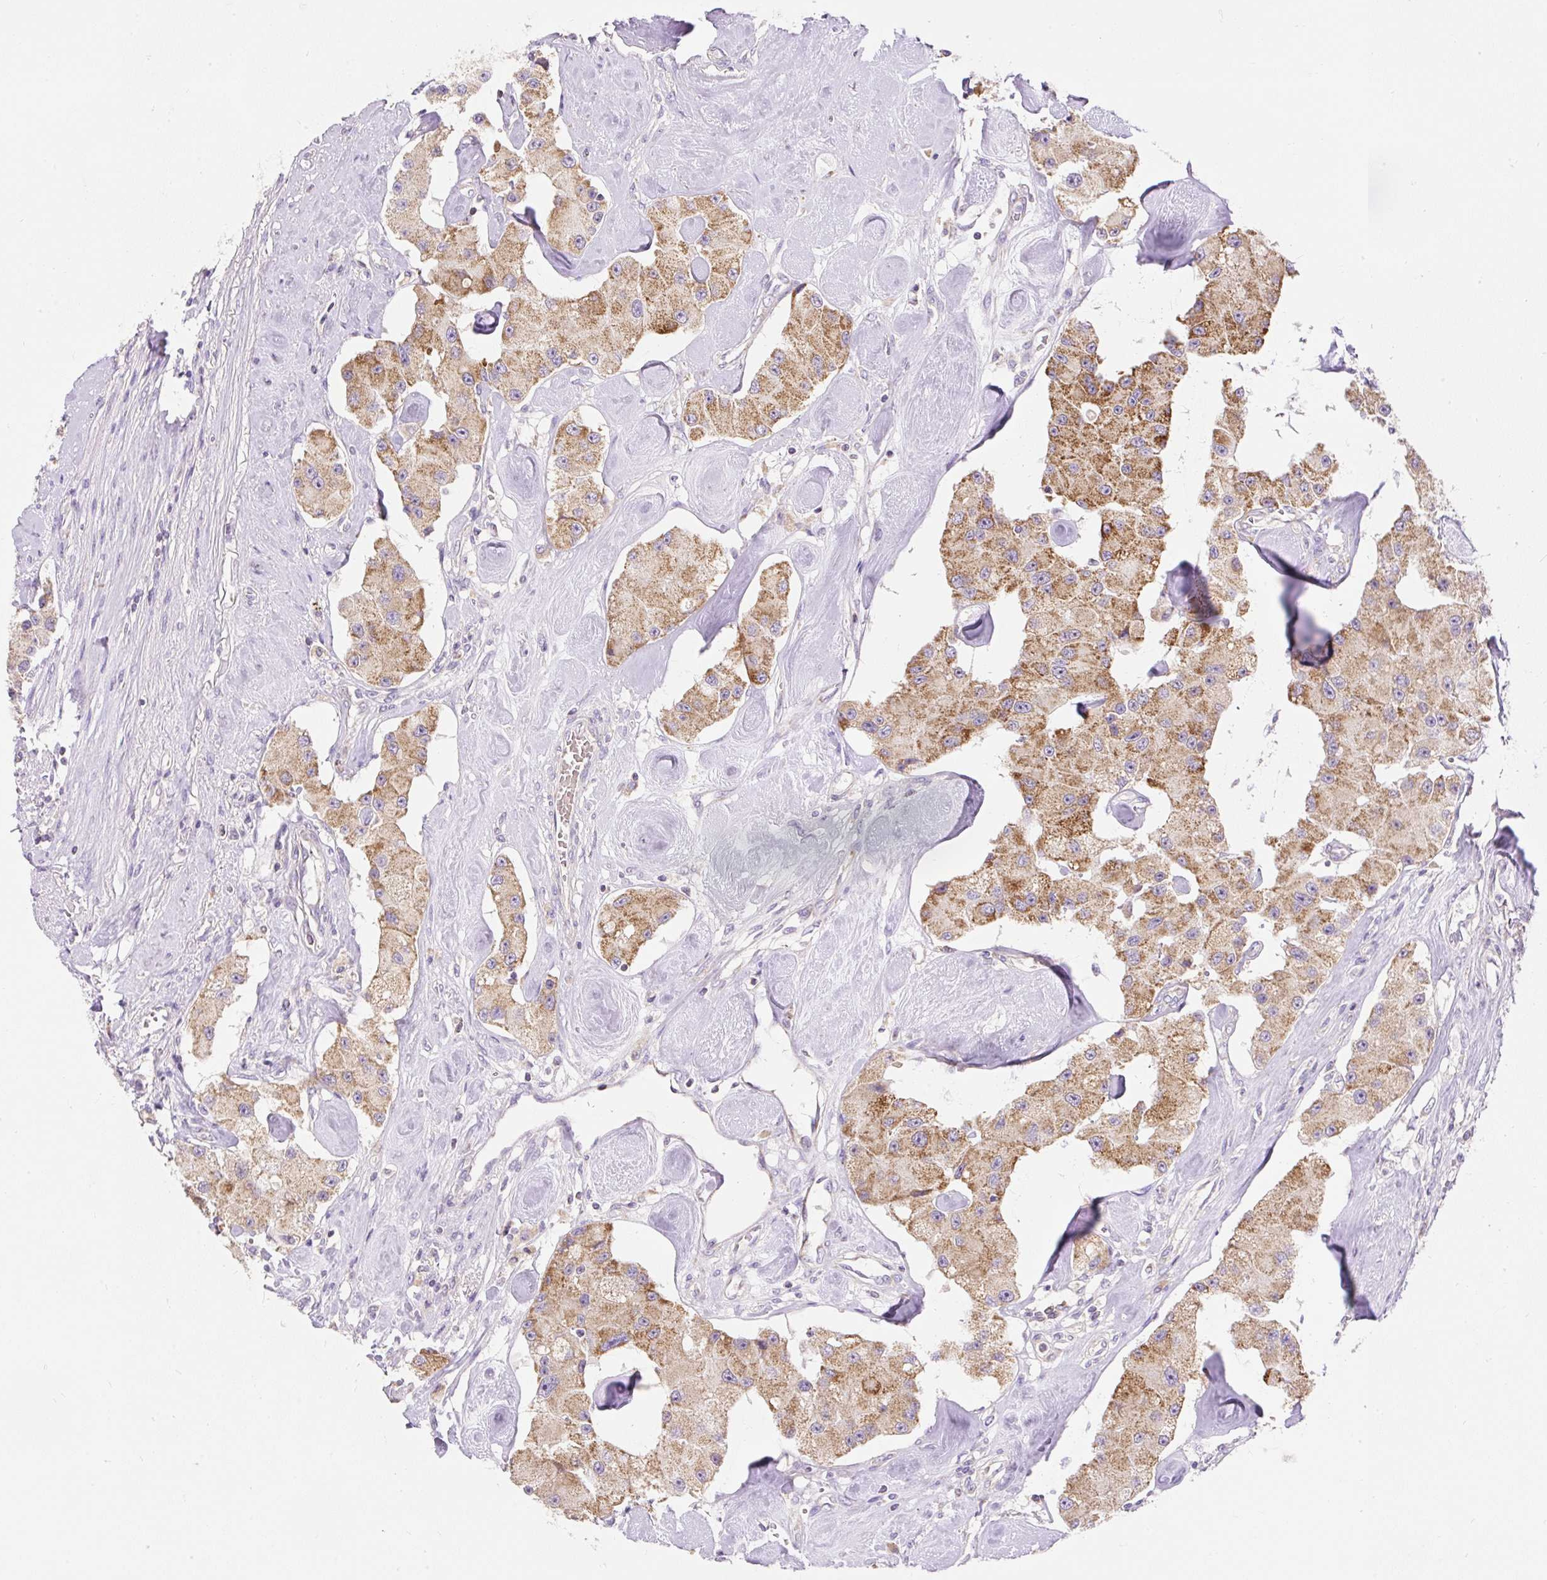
{"staining": {"intensity": "moderate", "quantity": ">75%", "location": "cytoplasmic/membranous"}, "tissue": "carcinoid", "cell_type": "Tumor cells", "image_type": "cancer", "snomed": [{"axis": "morphology", "description": "Carcinoid, malignant, NOS"}, {"axis": "topography", "description": "Pancreas"}], "caption": "This image exhibits carcinoid (malignant) stained with IHC to label a protein in brown. The cytoplasmic/membranous of tumor cells show moderate positivity for the protein. Nuclei are counter-stained blue.", "gene": "PMAIP1", "patient": {"sex": "male", "age": 41}}